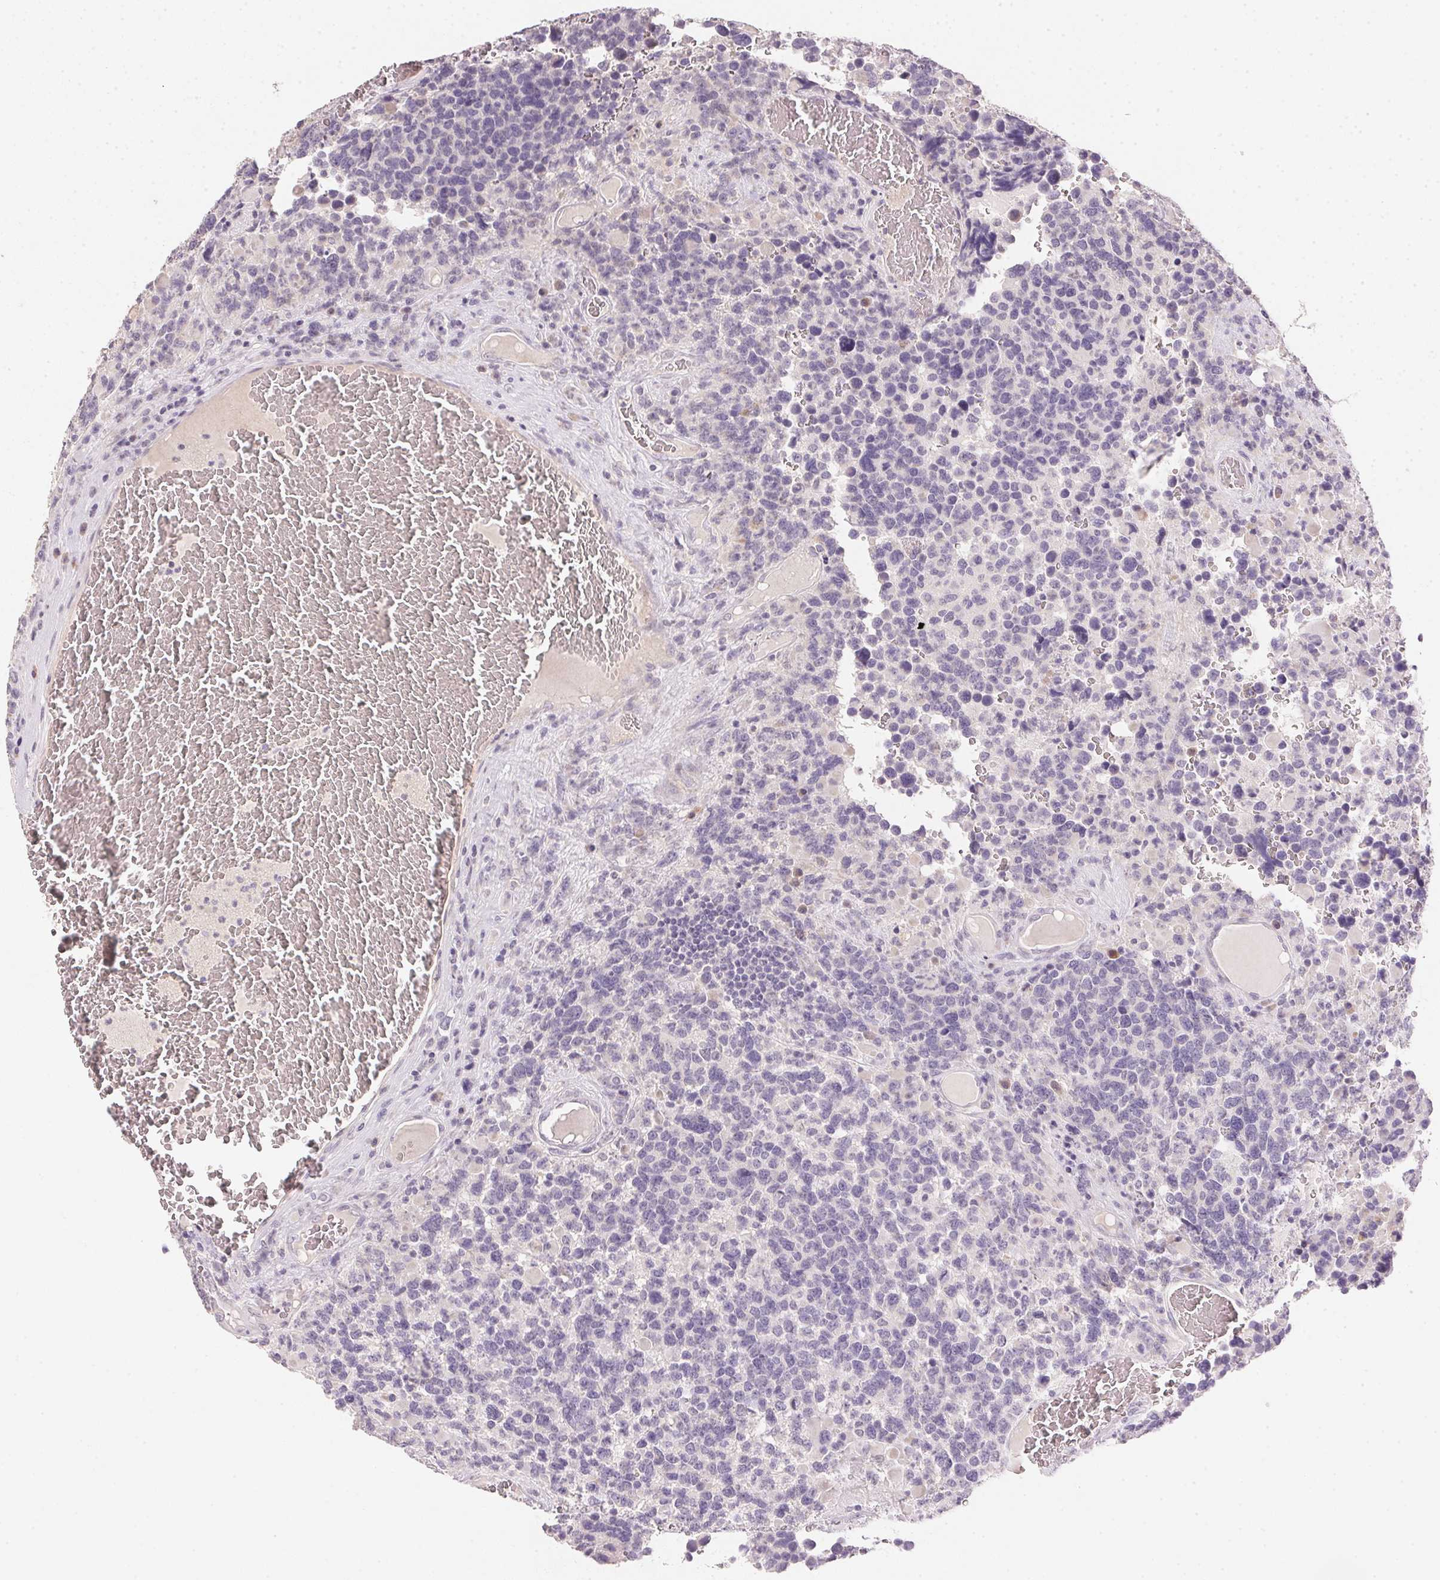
{"staining": {"intensity": "negative", "quantity": "none", "location": "none"}, "tissue": "glioma", "cell_type": "Tumor cells", "image_type": "cancer", "snomed": [{"axis": "morphology", "description": "Glioma, malignant, High grade"}, {"axis": "topography", "description": "Brain"}], "caption": "An image of high-grade glioma (malignant) stained for a protein displays no brown staining in tumor cells.", "gene": "DHCR24", "patient": {"sex": "female", "age": 40}}